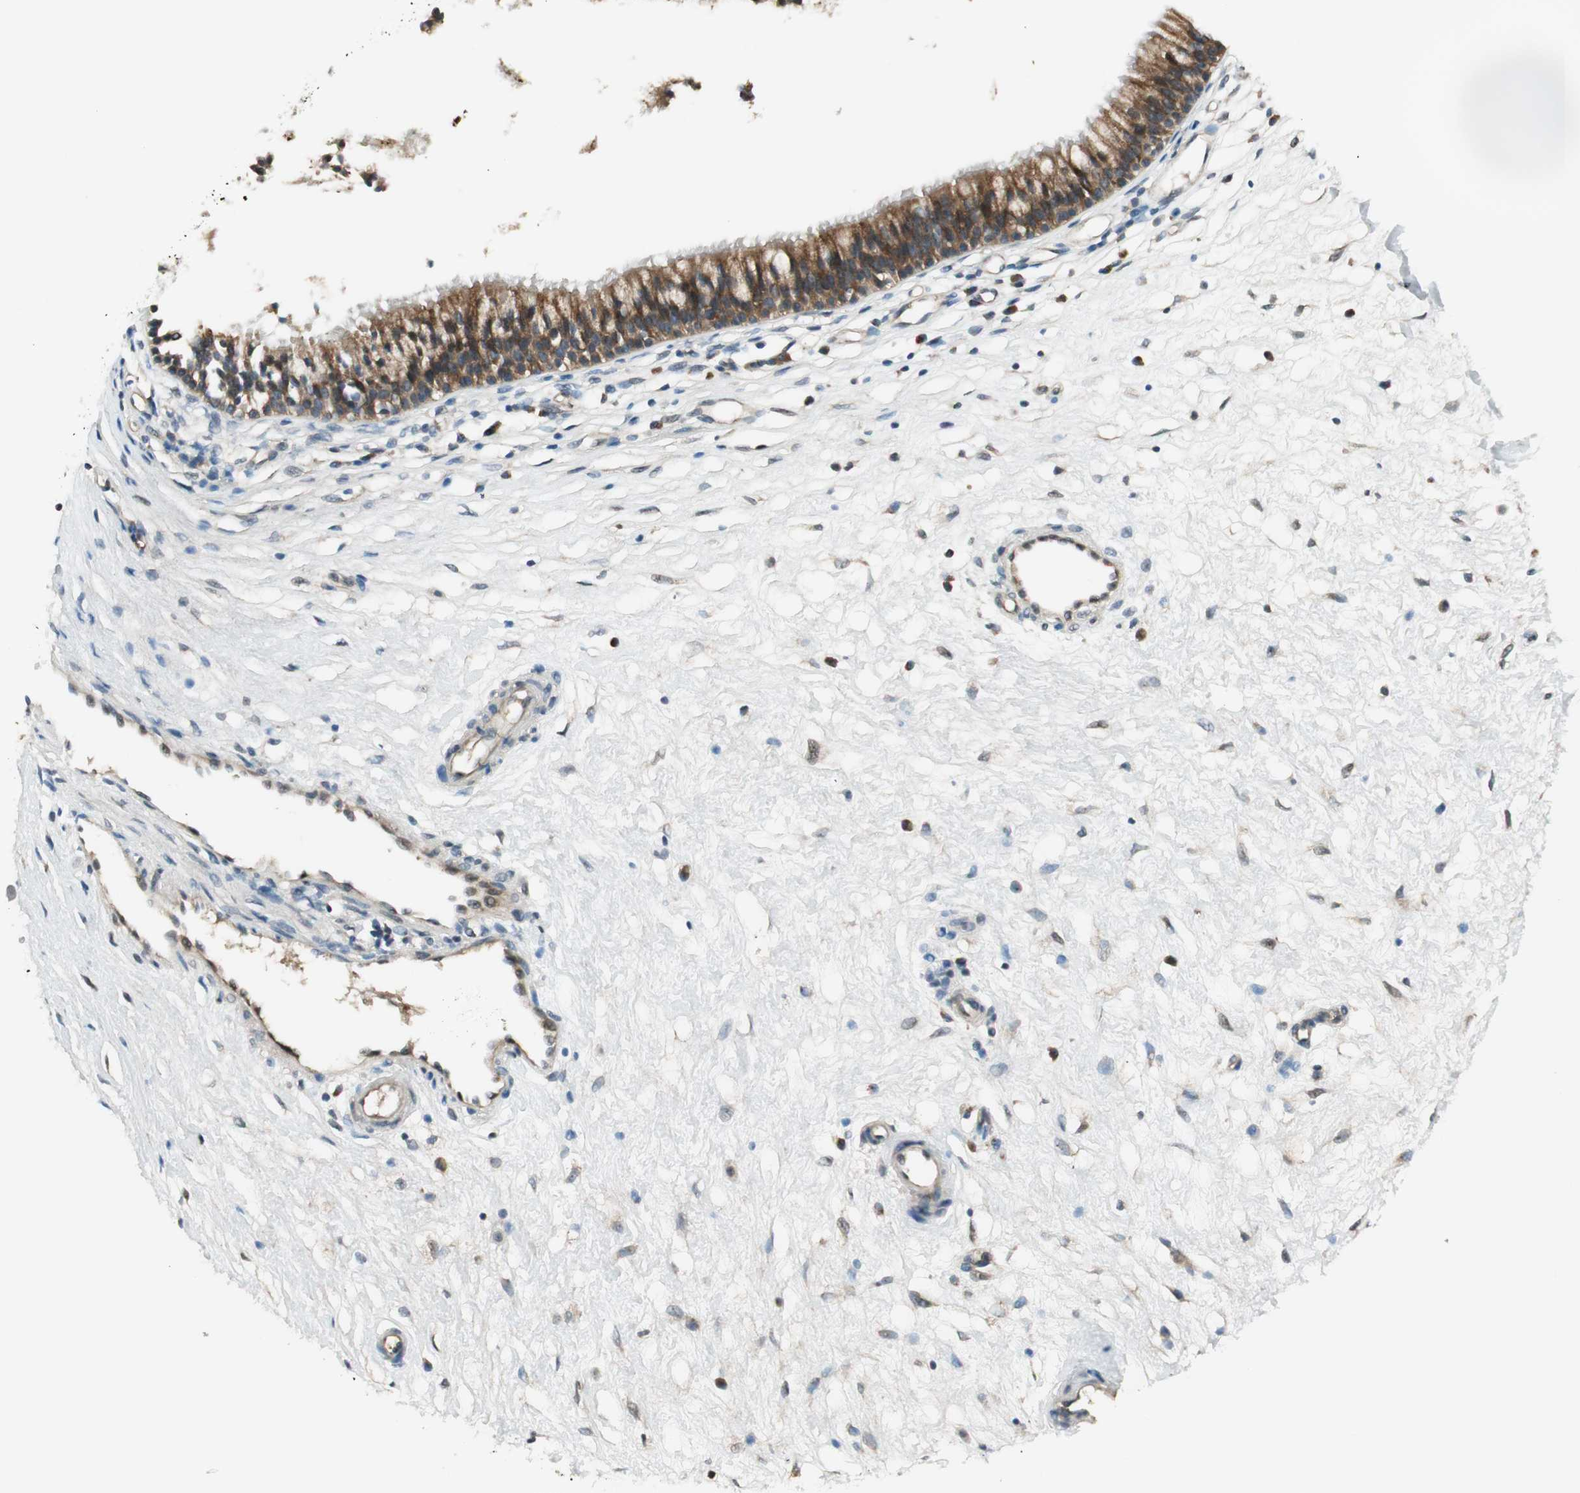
{"staining": {"intensity": "moderate", "quantity": ">75%", "location": "cytoplasmic/membranous"}, "tissue": "nasopharynx", "cell_type": "Respiratory epithelial cells", "image_type": "normal", "snomed": [{"axis": "morphology", "description": "Normal tissue, NOS"}, {"axis": "topography", "description": "Nasopharynx"}], "caption": "Protein analysis of benign nasopharynx exhibits moderate cytoplasmic/membranous expression in about >75% of respiratory epithelial cells.", "gene": "IPO5", "patient": {"sex": "male", "age": 21}}